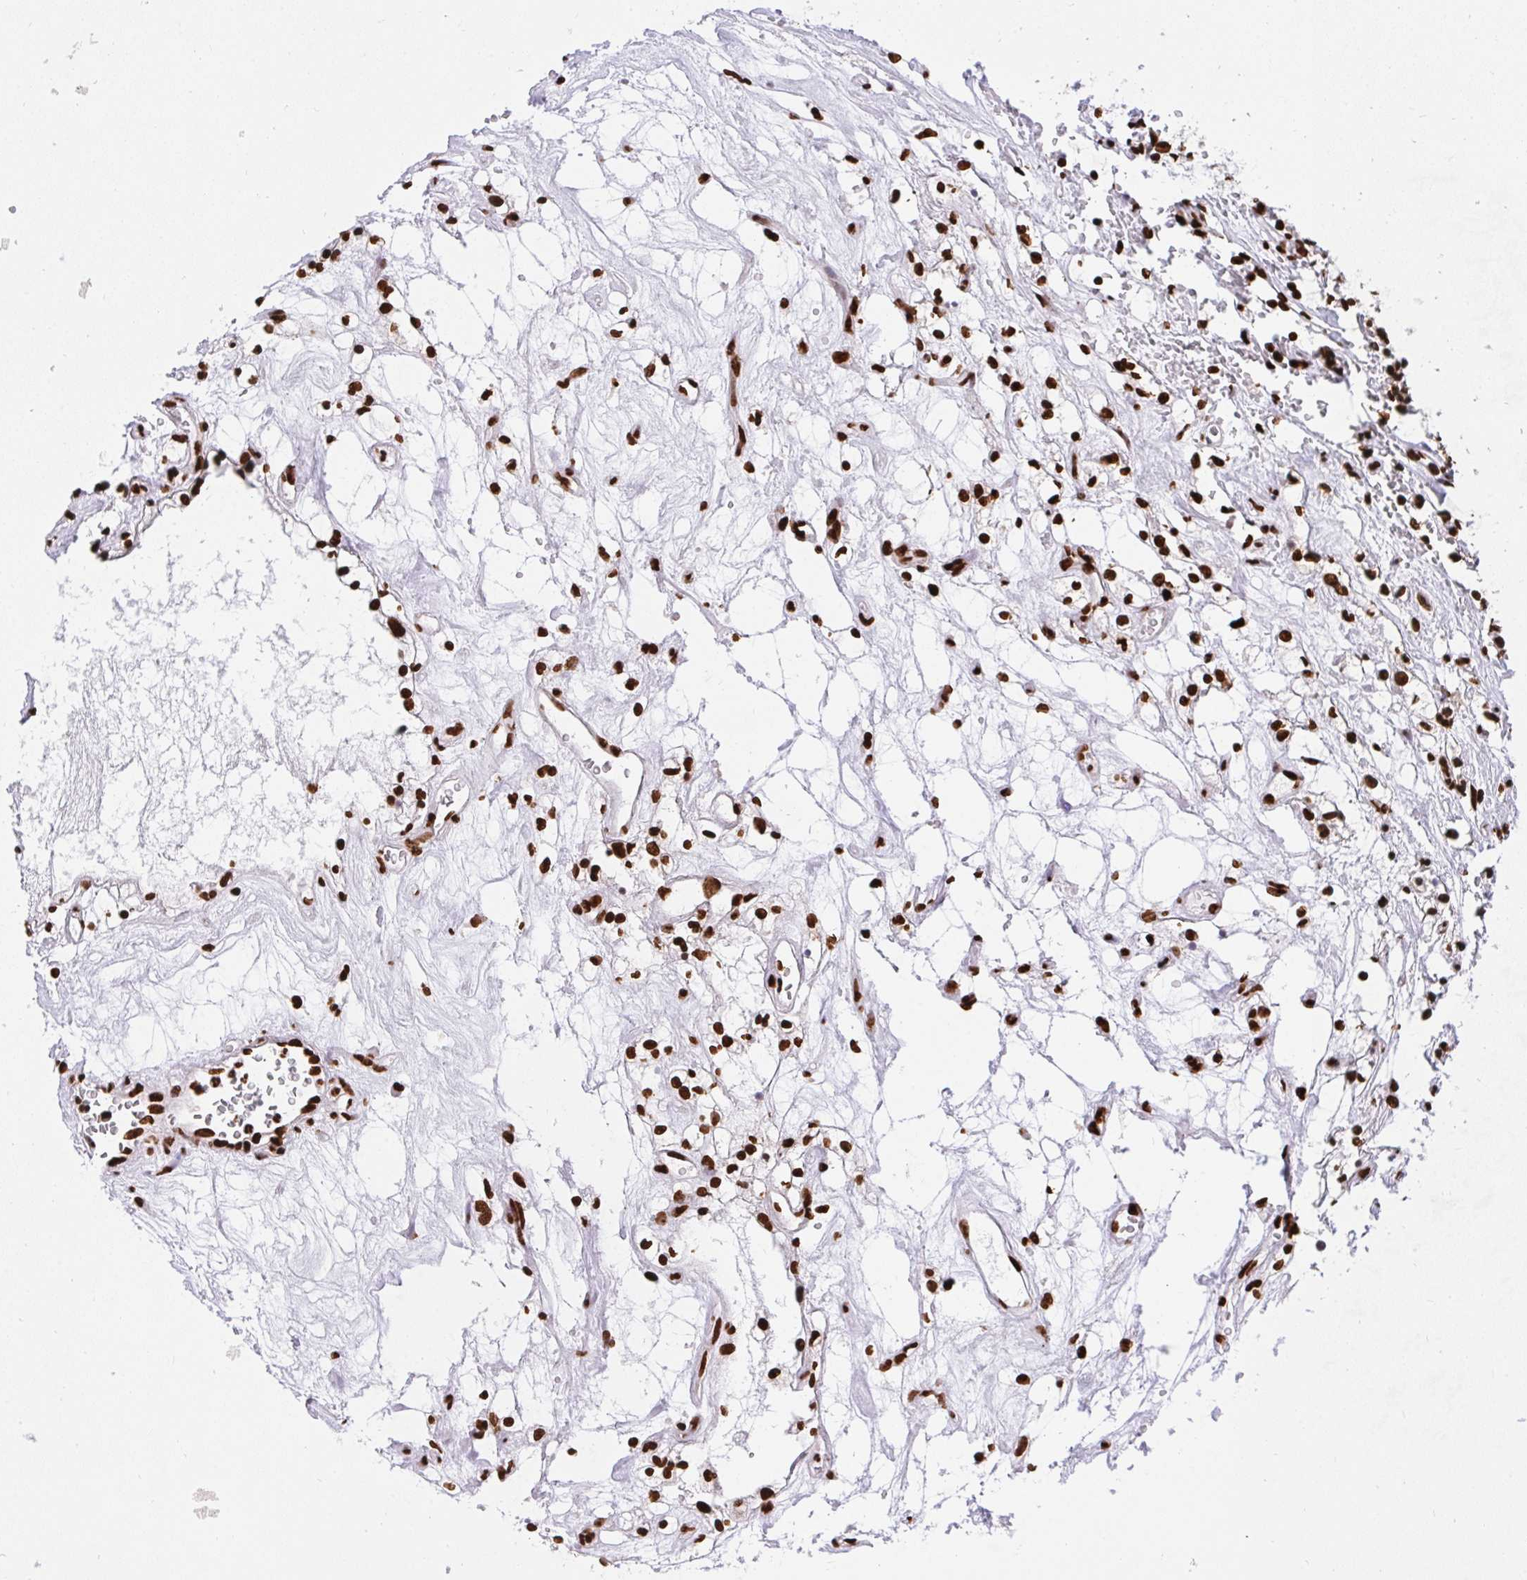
{"staining": {"intensity": "strong", "quantity": ">75%", "location": "nuclear"}, "tissue": "renal cancer", "cell_type": "Tumor cells", "image_type": "cancer", "snomed": [{"axis": "morphology", "description": "Adenocarcinoma, NOS"}, {"axis": "topography", "description": "Kidney"}], "caption": "A histopathology image of adenocarcinoma (renal) stained for a protein reveals strong nuclear brown staining in tumor cells.", "gene": "HNRNPL", "patient": {"sex": "female", "age": 69}}